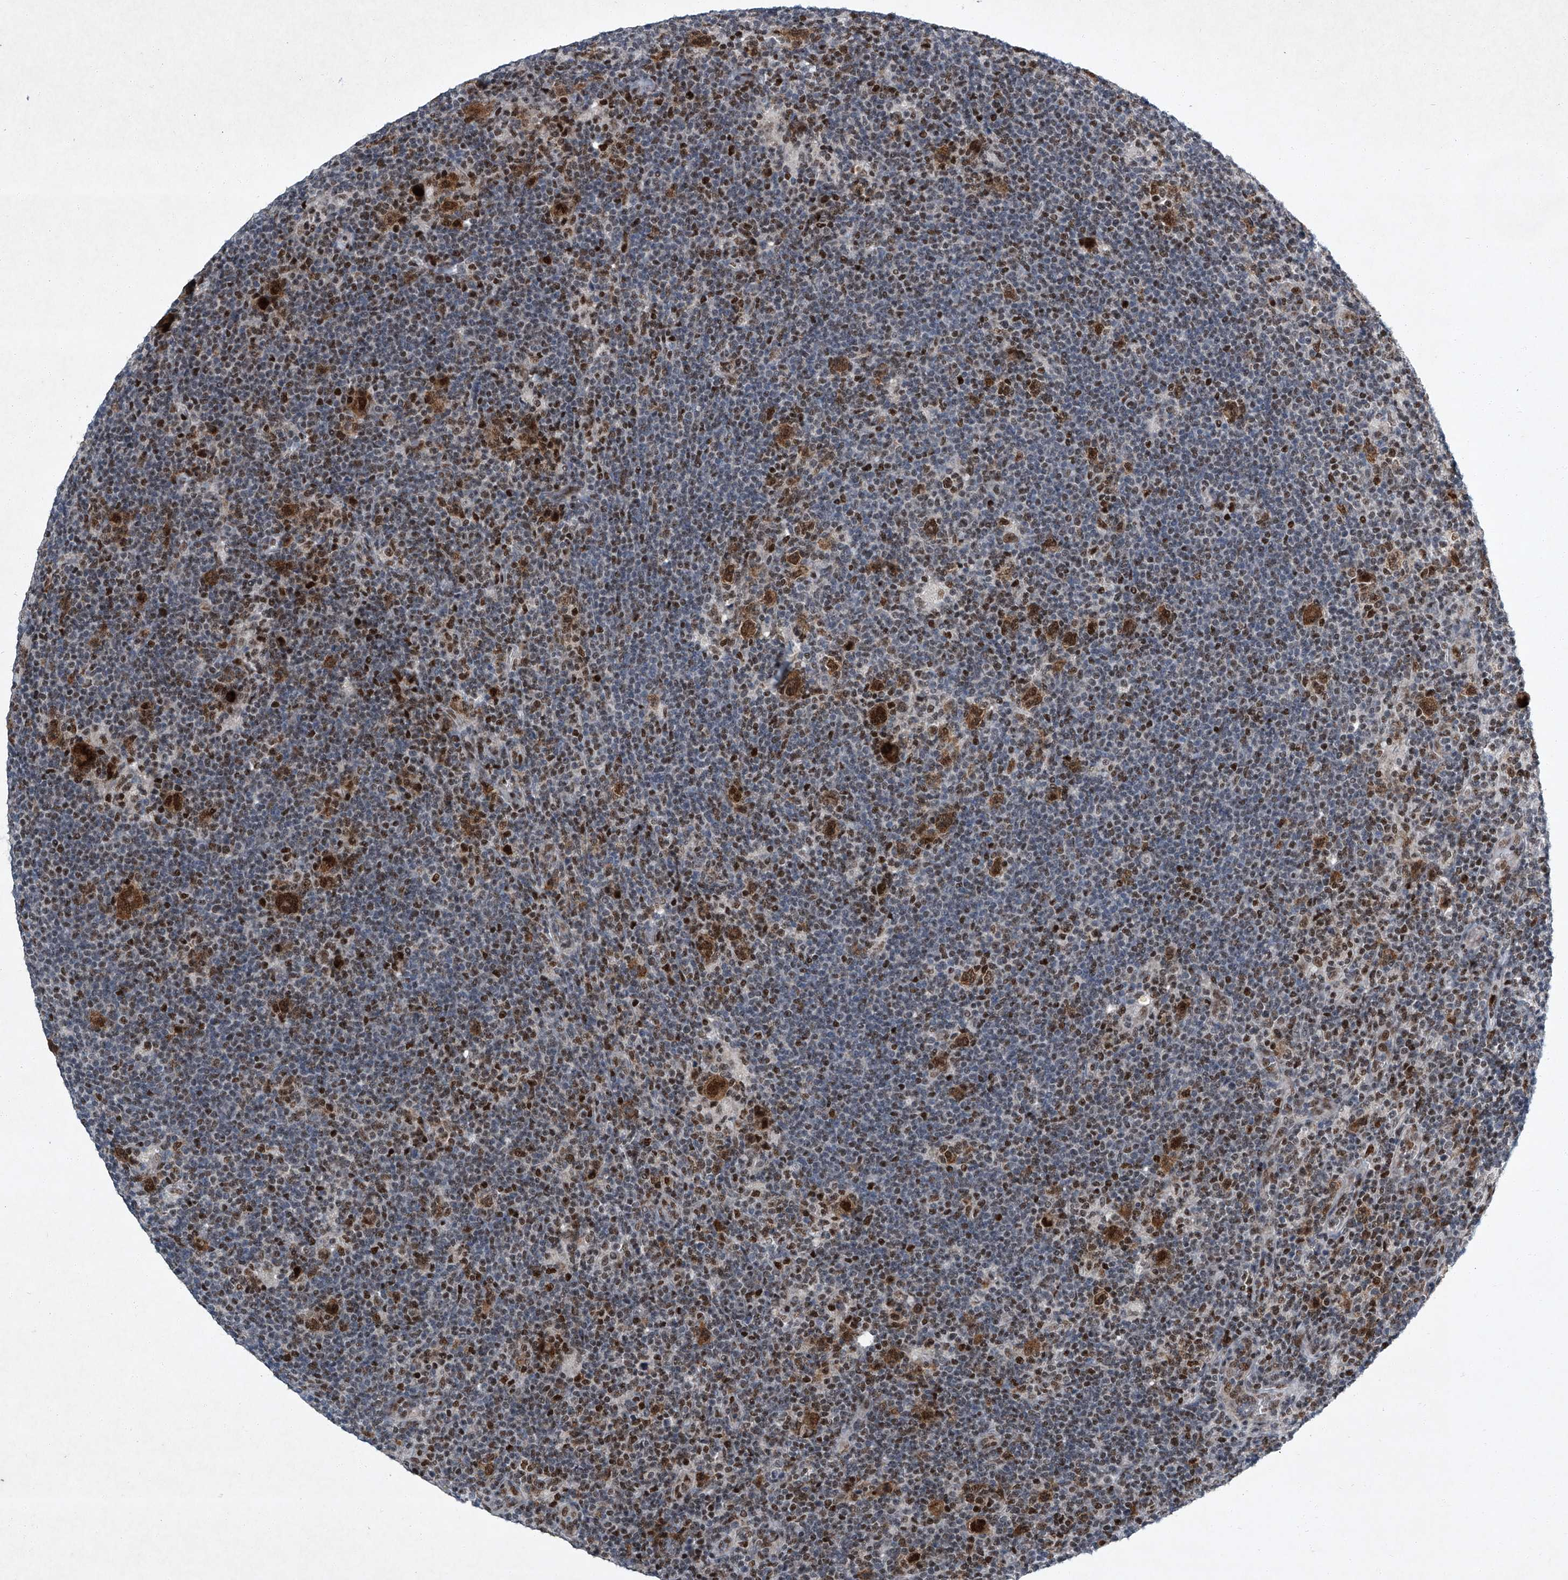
{"staining": {"intensity": "strong", "quantity": ">75%", "location": "cytoplasmic/membranous,nuclear"}, "tissue": "lymphoma", "cell_type": "Tumor cells", "image_type": "cancer", "snomed": [{"axis": "morphology", "description": "Hodgkin's disease, NOS"}, {"axis": "topography", "description": "Lymph node"}], "caption": "Lymphoma stained with a brown dye demonstrates strong cytoplasmic/membranous and nuclear positive staining in approximately >75% of tumor cells.", "gene": "TFDP1", "patient": {"sex": "female", "age": 57}}